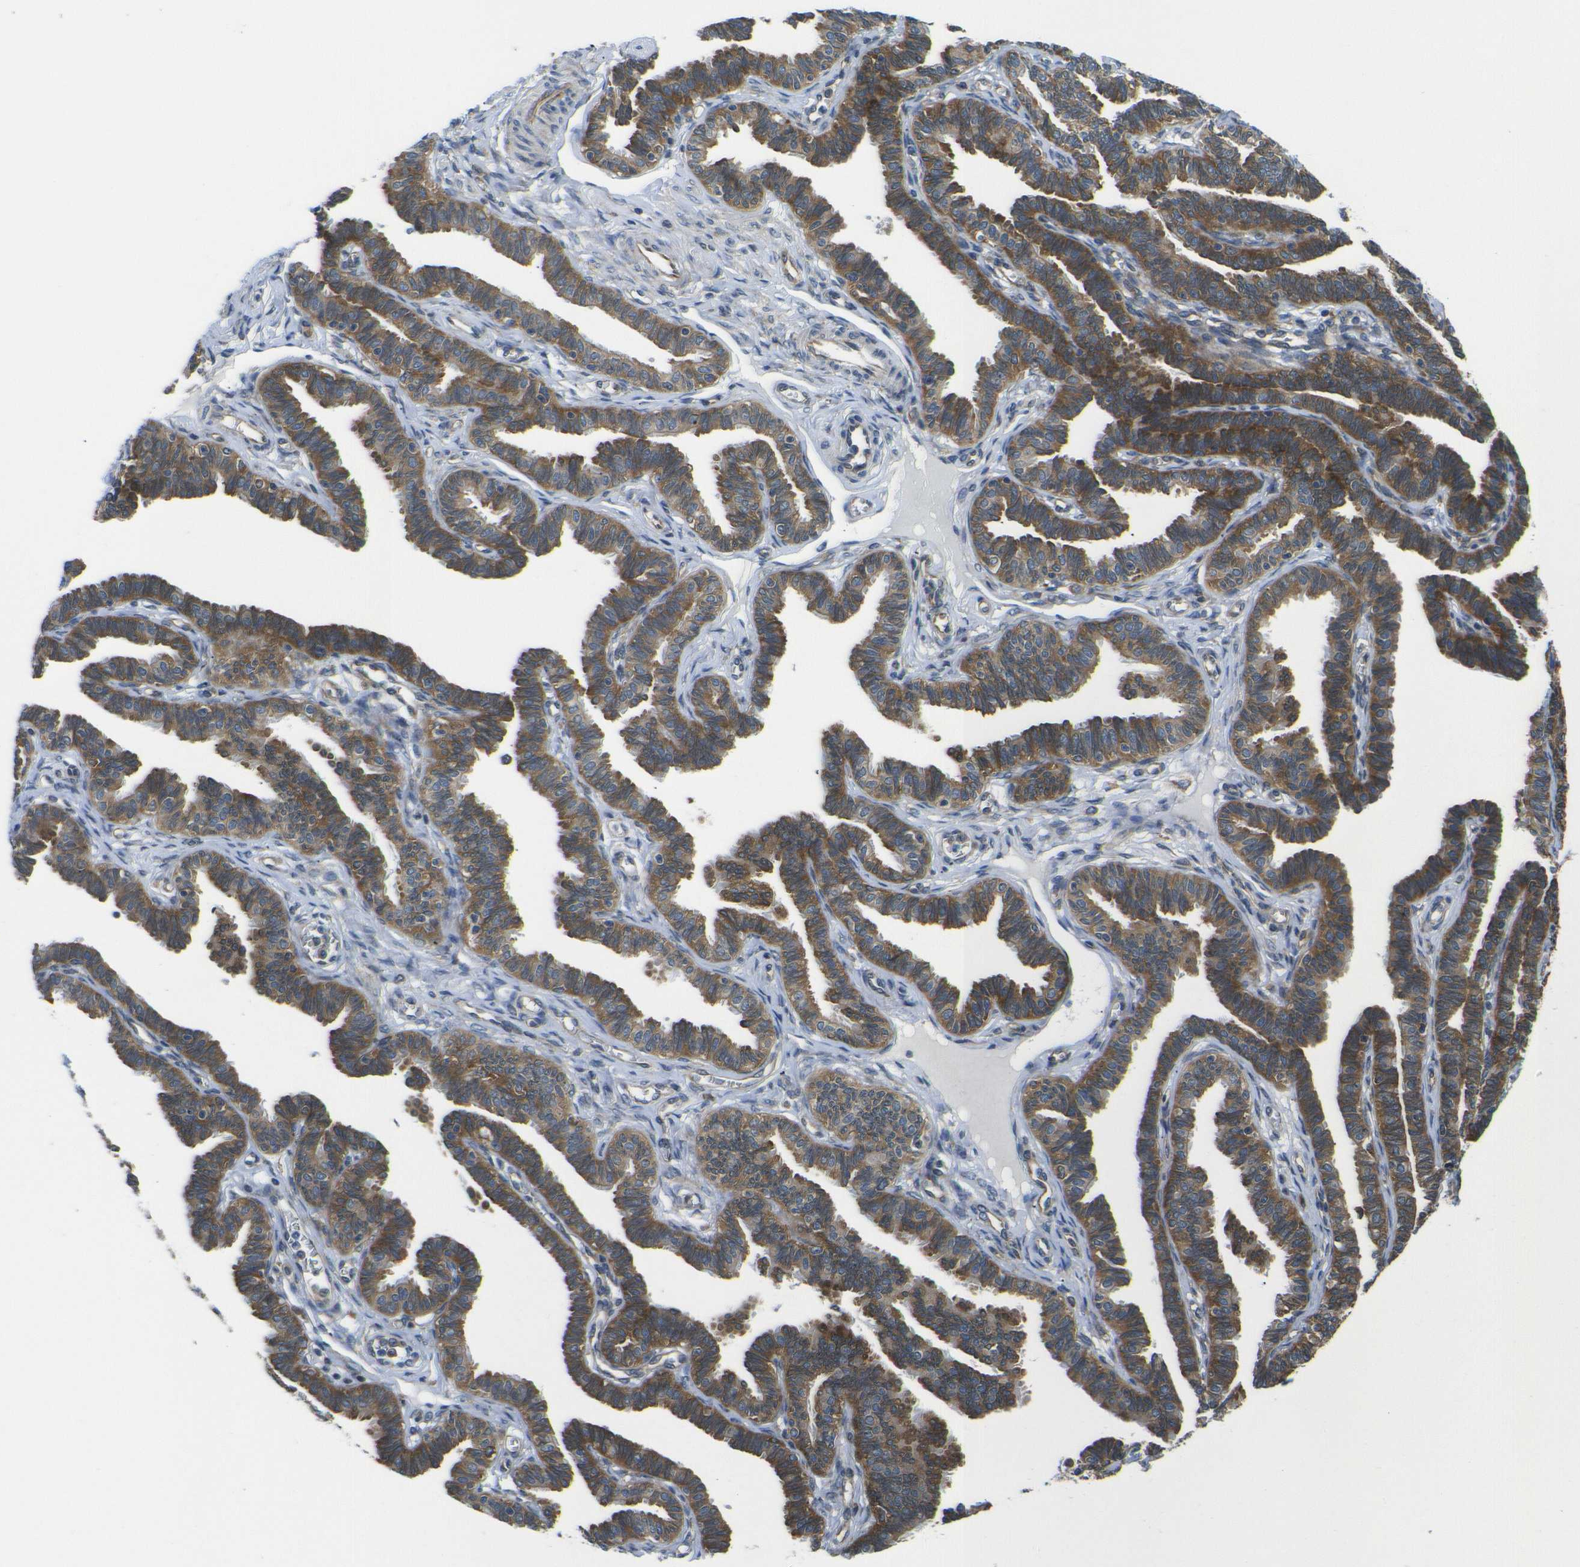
{"staining": {"intensity": "moderate", "quantity": ">75%", "location": "cytoplasmic/membranous"}, "tissue": "fallopian tube", "cell_type": "Glandular cells", "image_type": "normal", "snomed": [{"axis": "morphology", "description": "Normal tissue, NOS"}, {"axis": "topography", "description": "Fallopian tube"}, {"axis": "topography", "description": "Ovary"}], "caption": "Immunohistochemistry (IHC) of unremarkable human fallopian tube shows medium levels of moderate cytoplasmic/membranous positivity in approximately >75% of glandular cells.", "gene": "RPSA", "patient": {"sex": "female", "age": 23}}